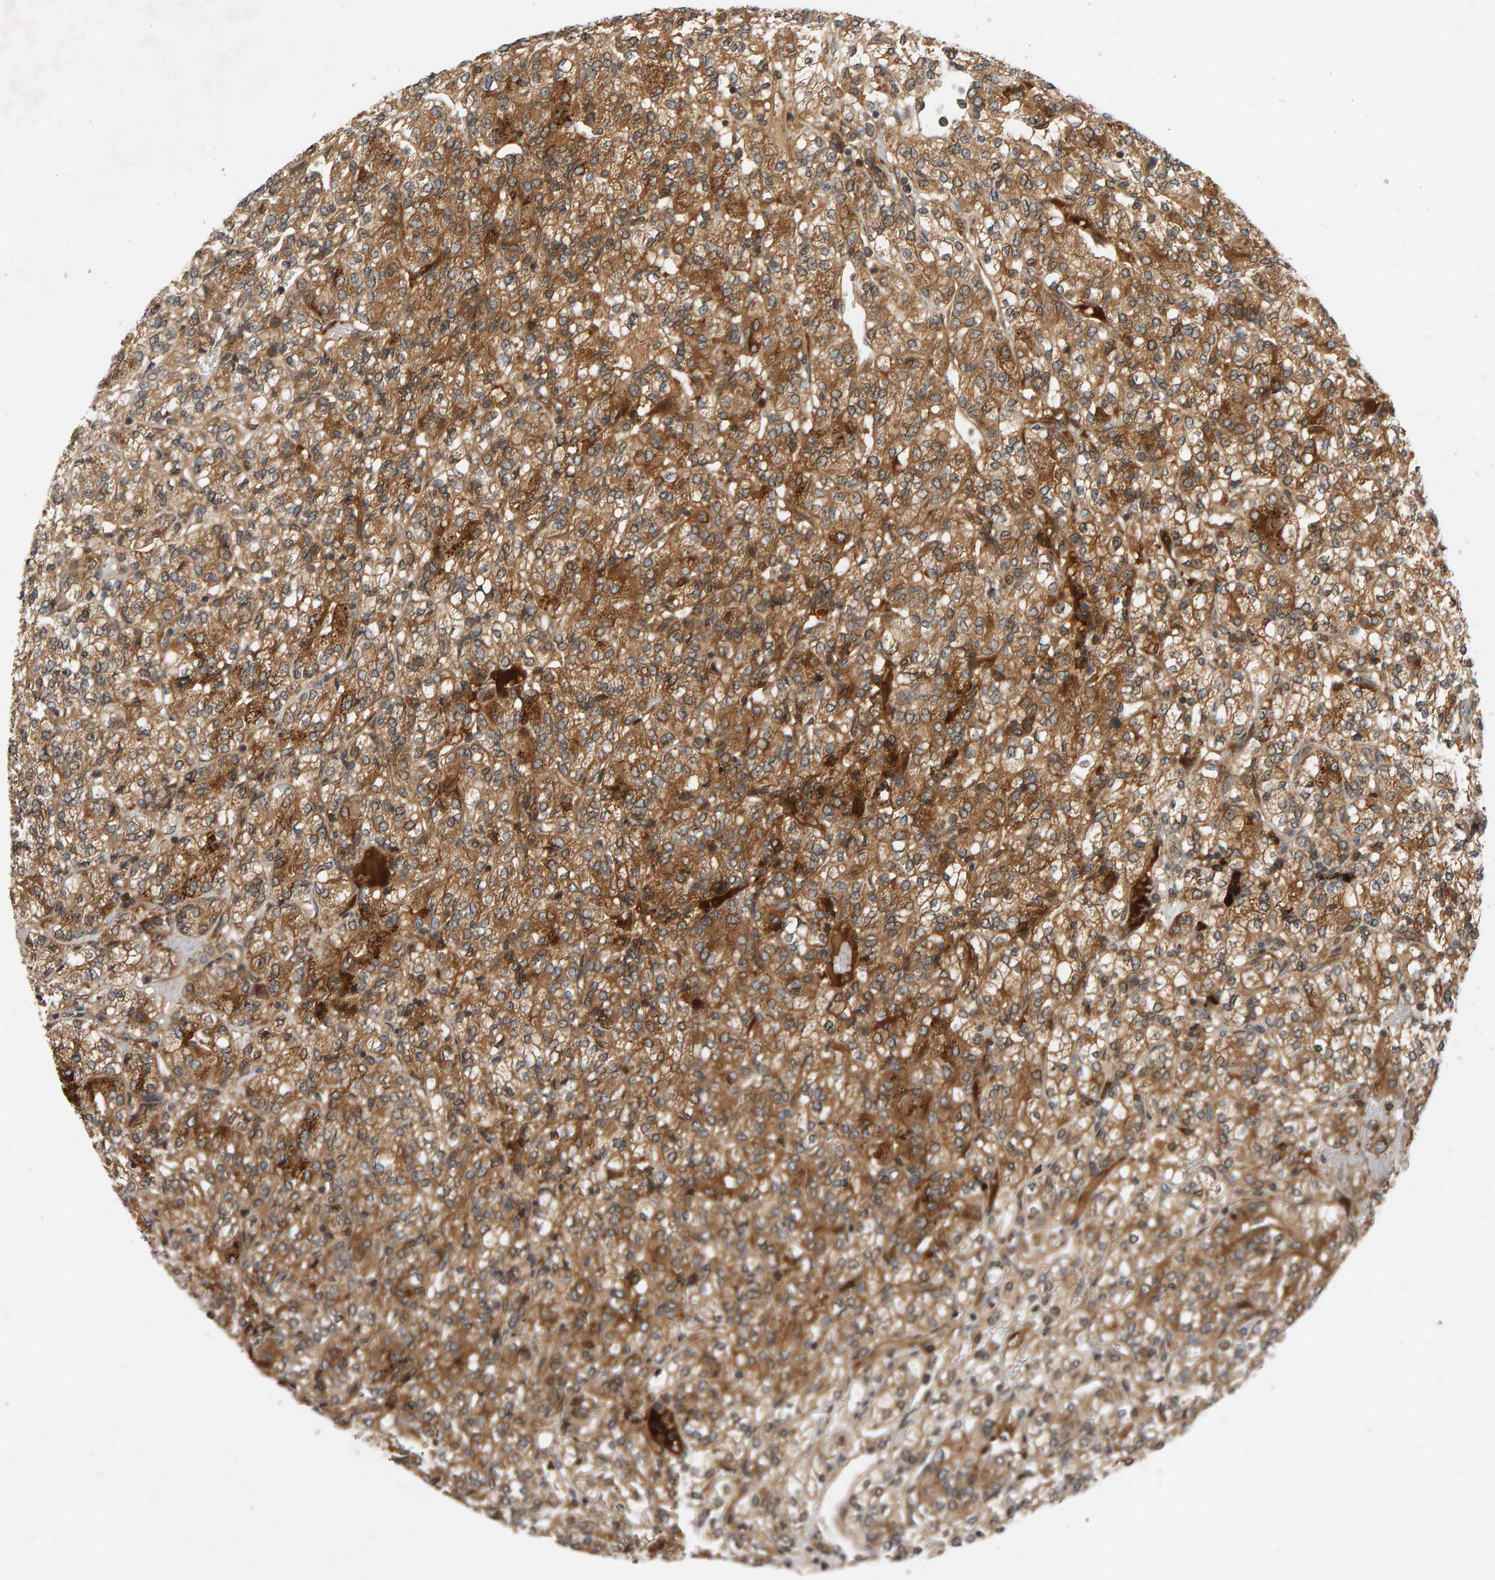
{"staining": {"intensity": "moderate", "quantity": ">75%", "location": "cytoplasmic/membranous"}, "tissue": "renal cancer", "cell_type": "Tumor cells", "image_type": "cancer", "snomed": [{"axis": "morphology", "description": "Adenocarcinoma, NOS"}, {"axis": "topography", "description": "Kidney"}], "caption": "An IHC histopathology image of neoplastic tissue is shown. Protein staining in brown highlights moderate cytoplasmic/membranous positivity in renal adenocarcinoma within tumor cells.", "gene": "BAHCC1", "patient": {"sex": "male", "age": 77}}